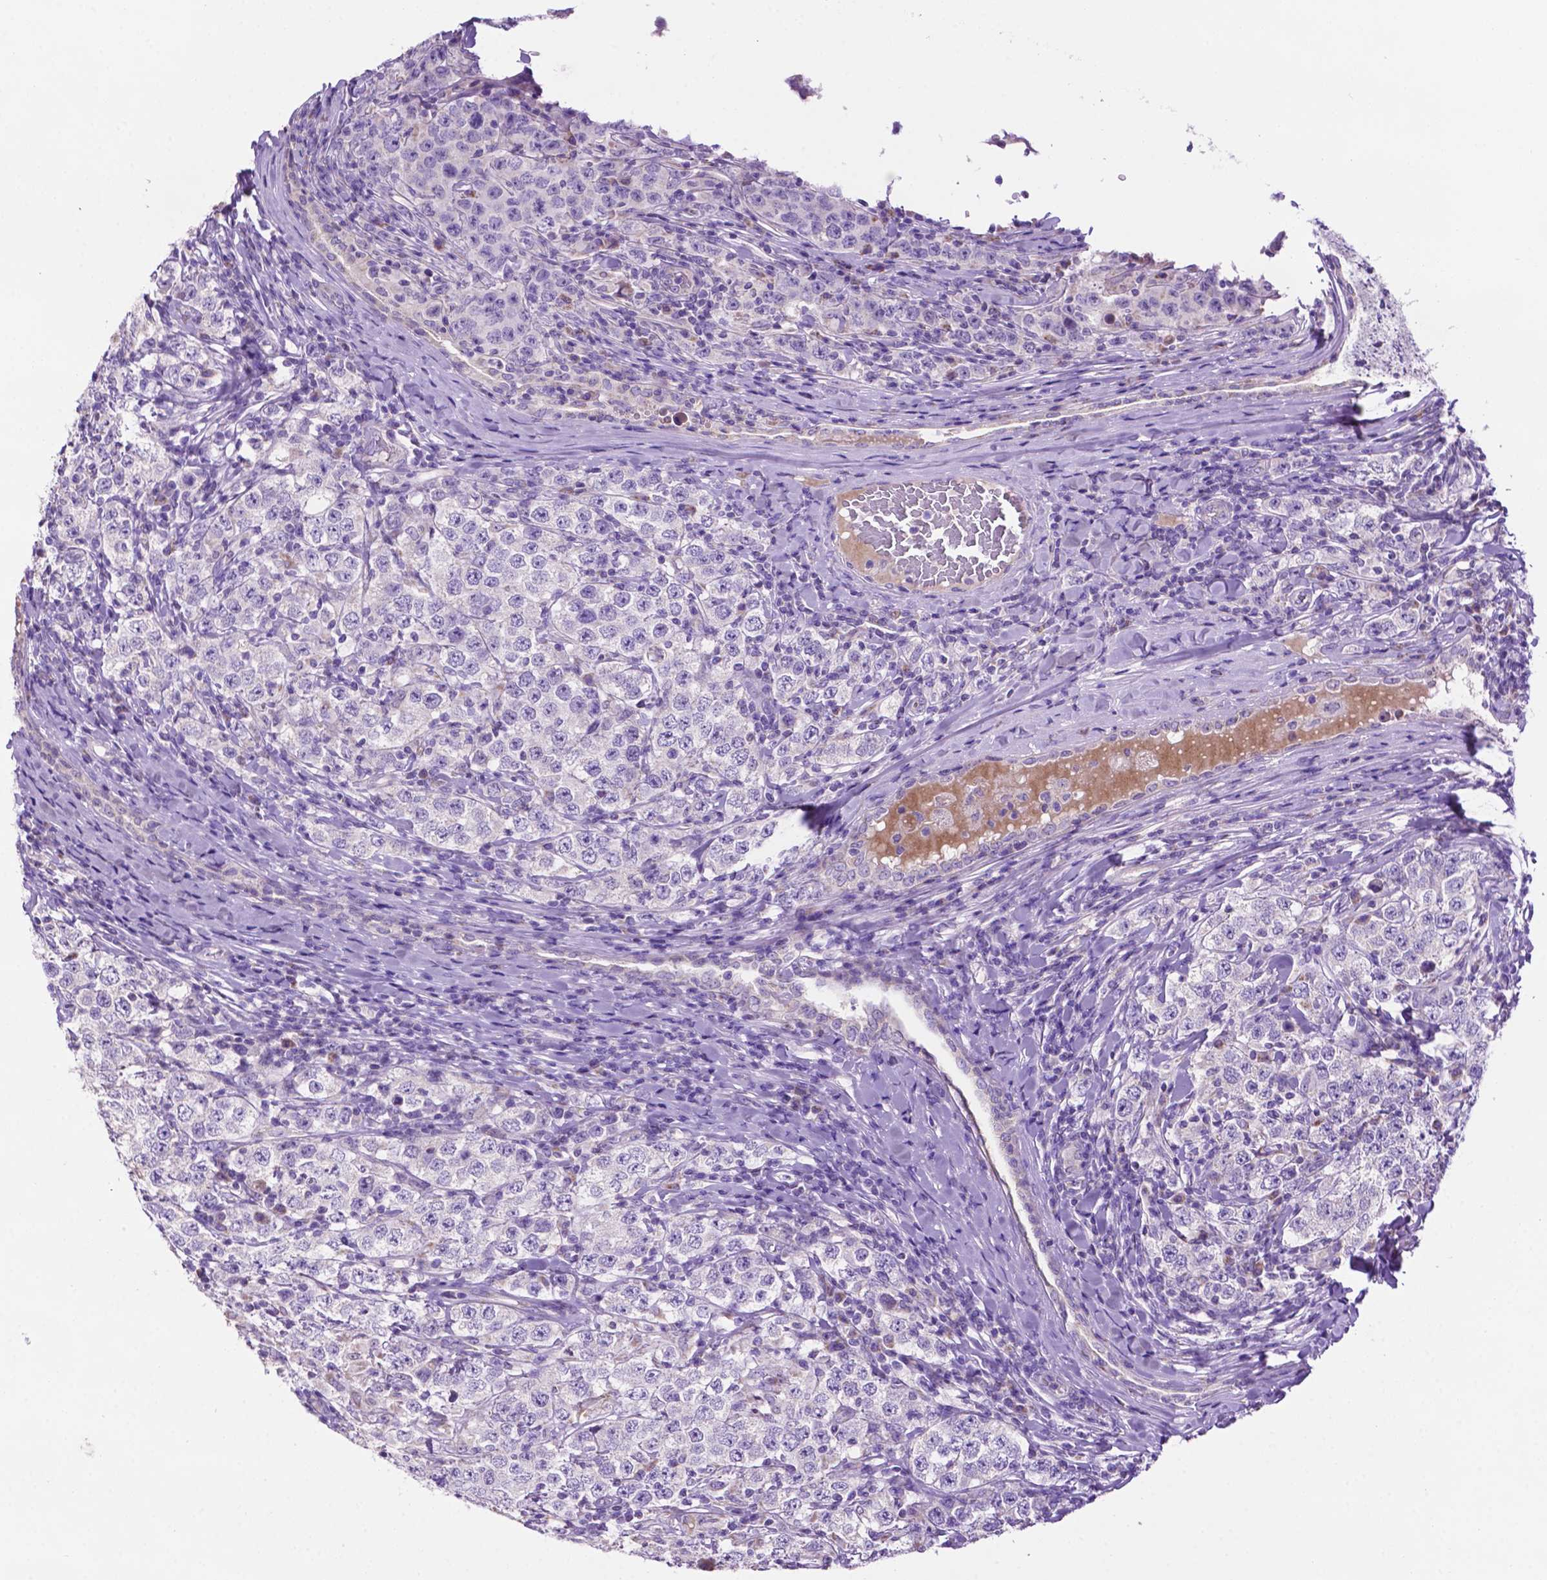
{"staining": {"intensity": "negative", "quantity": "none", "location": "none"}, "tissue": "testis cancer", "cell_type": "Tumor cells", "image_type": "cancer", "snomed": [{"axis": "morphology", "description": "Seminoma, NOS"}, {"axis": "morphology", "description": "Carcinoma, Embryonal, NOS"}, {"axis": "topography", "description": "Testis"}], "caption": "The image reveals no significant staining in tumor cells of testis seminoma.", "gene": "PHYHIP", "patient": {"sex": "male", "age": 41}}